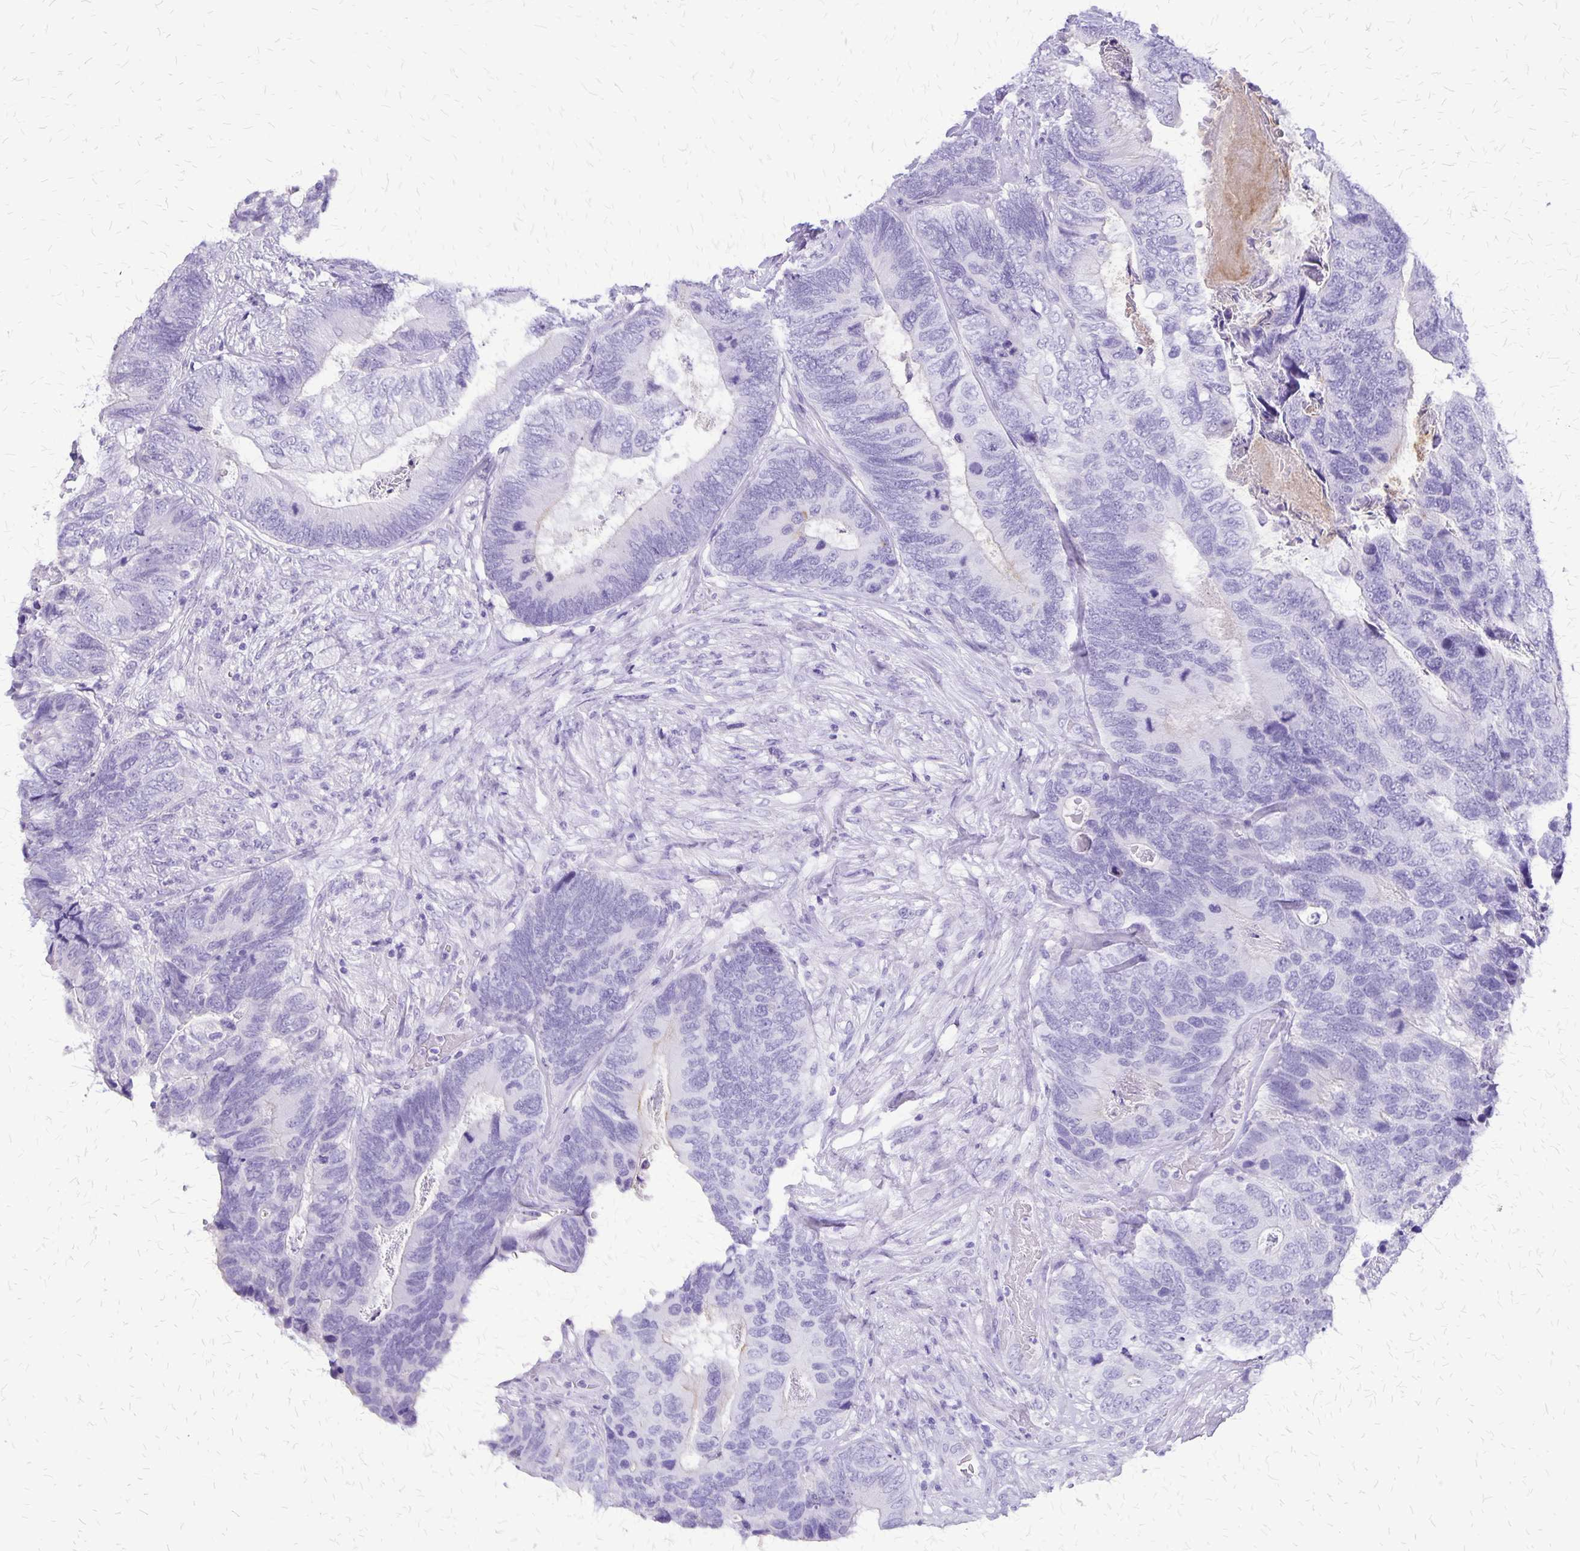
{"staining": {"intensity": "negative", "quantity": "none", "location": "none"}, "tissue": "breast cancer", "cell_type": "Tumor cells", "image_type": "cancer", "snomed": [{"axis": "morphology", "description": "Lobular carcinoma"}, {"axis": "topography", "description": "Breast"}], "caption": "Immunohistochemistry of human breast cancer reveals no positivity in tumor cells. The staining is performed using DAB brown chromogen with nuclei counter-stained in using hematoxylin.", "gene": "SLC13A2", "patient": {"sex": "female", "age": 59}}